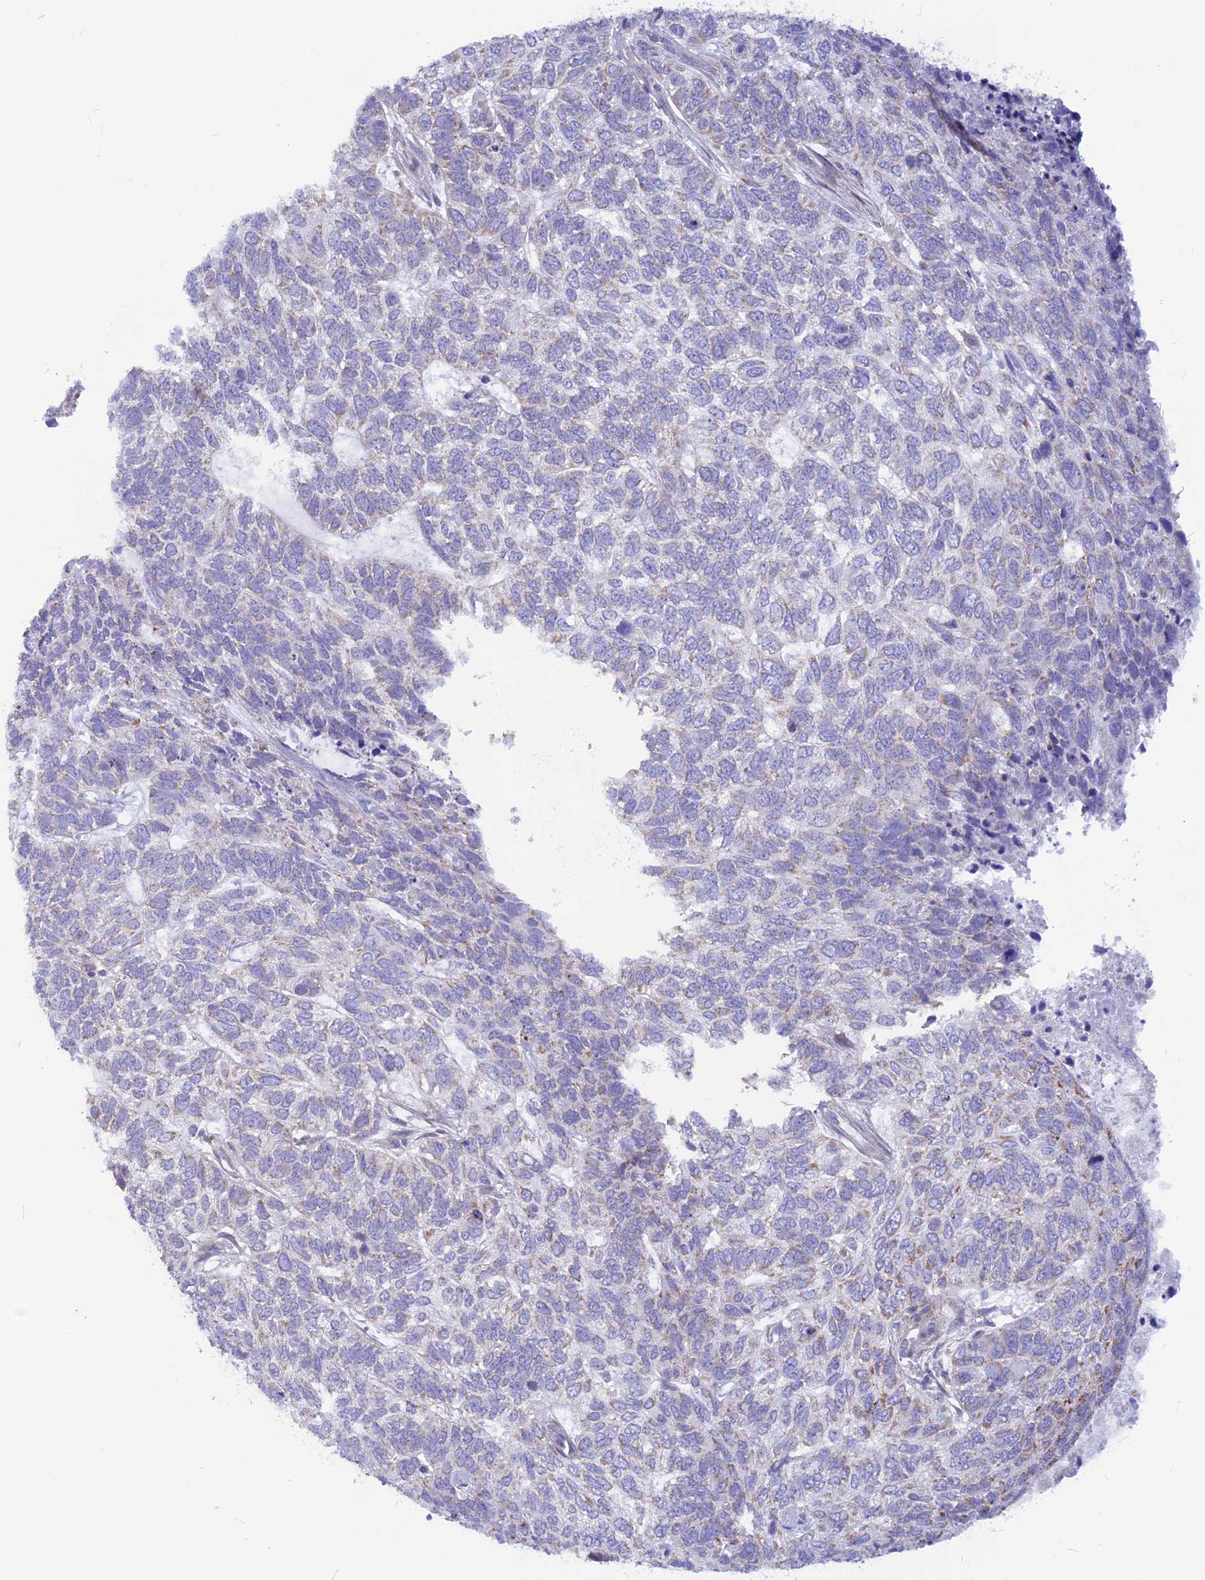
{"staining": {"intensity": "negative", "quantity": "none", "location": "none"}, "tissue": "skin cancer", "cell_type": "Tumor cells", "image_type": "cancer", "snomed": [{"axis": "morphology", "description": "Basal cell carcinoma"}, {"axis": "topography", "description": "Skin"}], "caption": "A histopathology image of skin basal cell carcinoma stained for a protein displays no brown staining in tumor cells.", "gene": "PLAC9", "patient": {"sex": "female", "age": 65}}